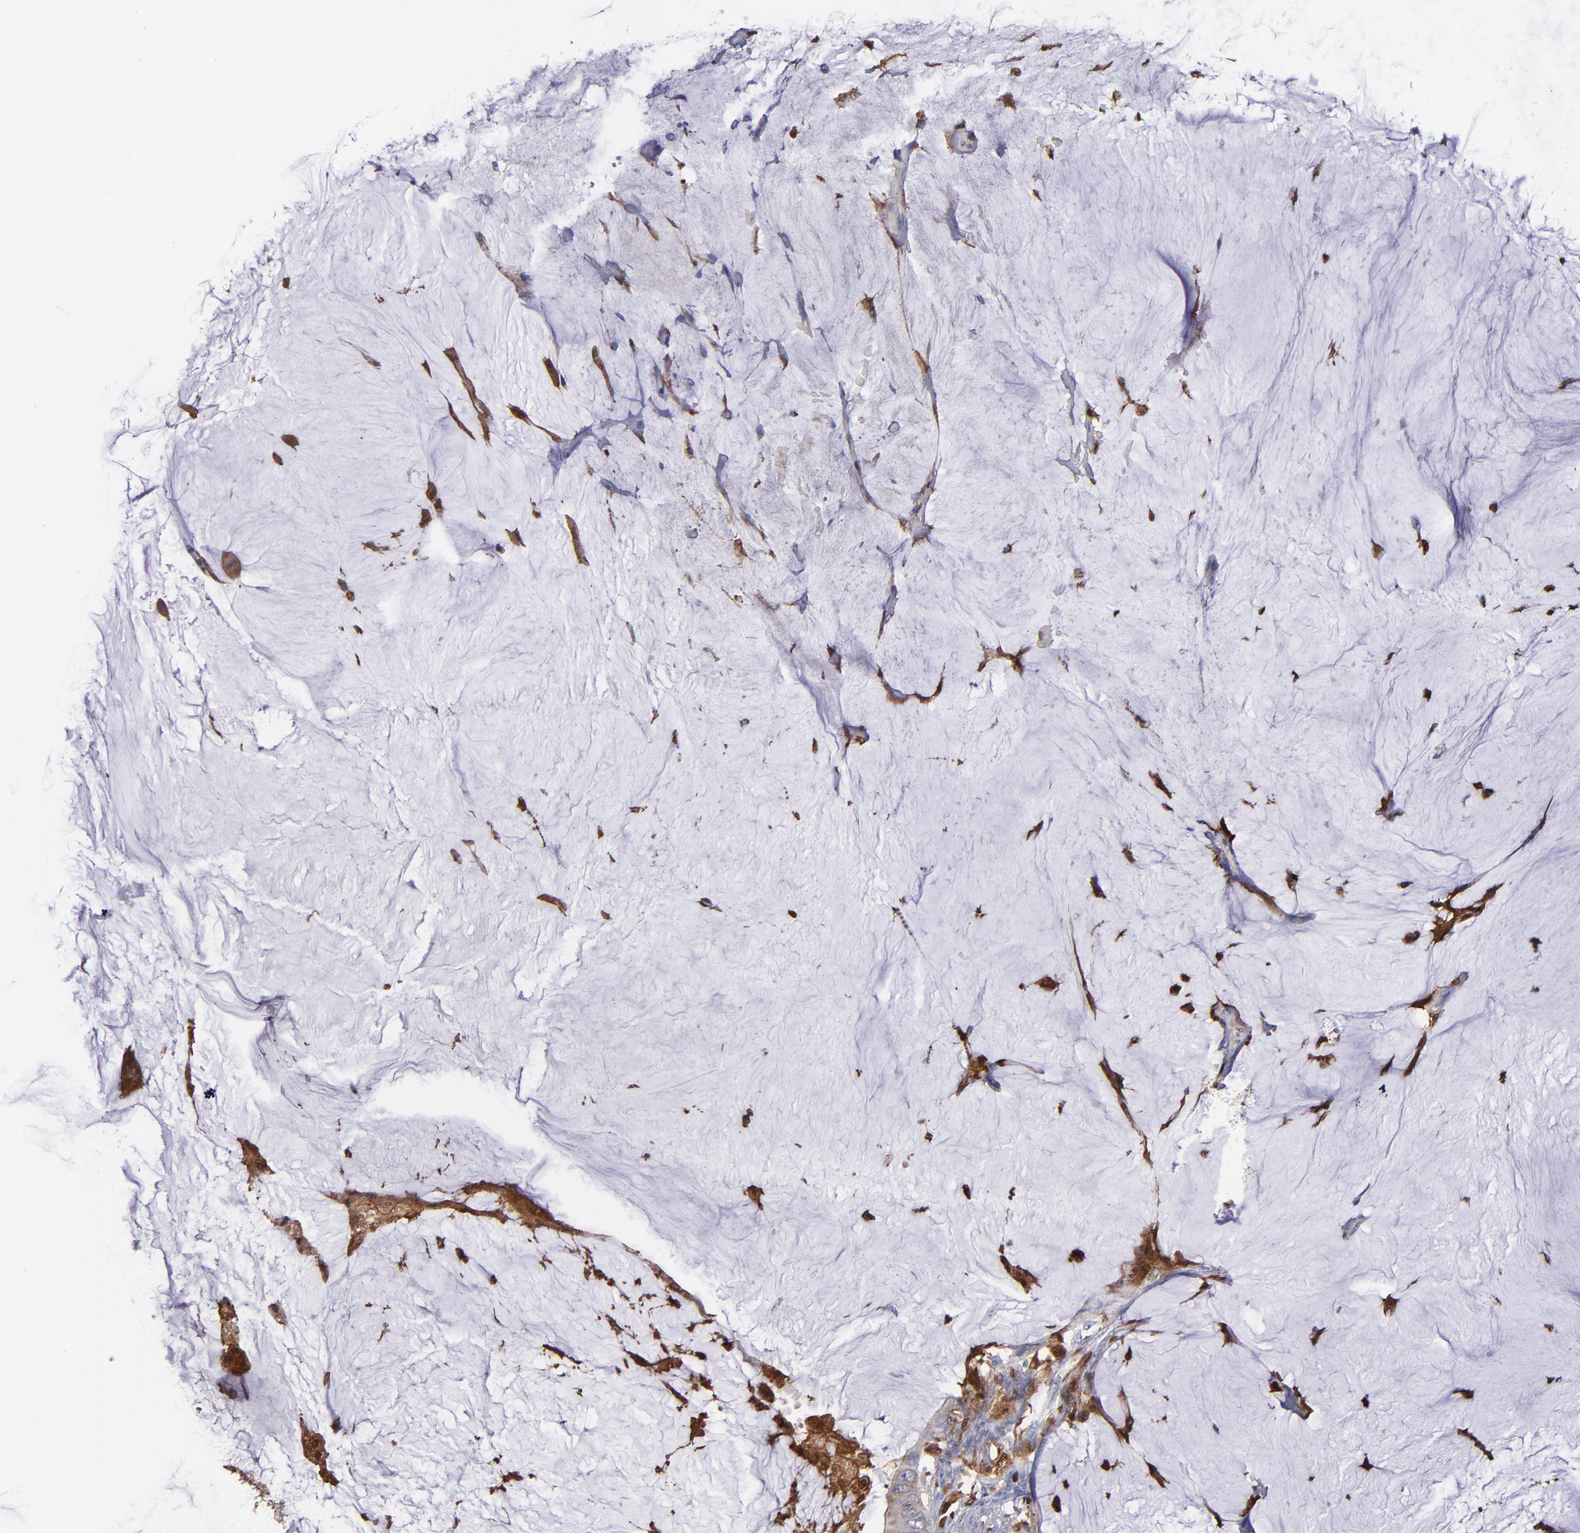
{"staining": {"intensity": "weak", "quantity": "<25%", "location": "cytoplasmic/membranous"}, "tissue": "colorectal cancer", "cell_type": "Tumor cells", "image_type": "cancer", "snomed": [{"axis": "morphology", "description": "Normal tissue, NOS"}, {"axis": "morphology", "description": "Adenocarcinoma, NOS"}, {"axis": "topography", "description": "Rectum"}, {"axis": "topography", "description": "Peripheral nerve tissue"}], "caption": "Colorectal cancer stained for a protein using immunohistochemistry reveals no positivity tumor cells.", "gene": "S100A4", "patient": {"sex": "female", "age": 77}}